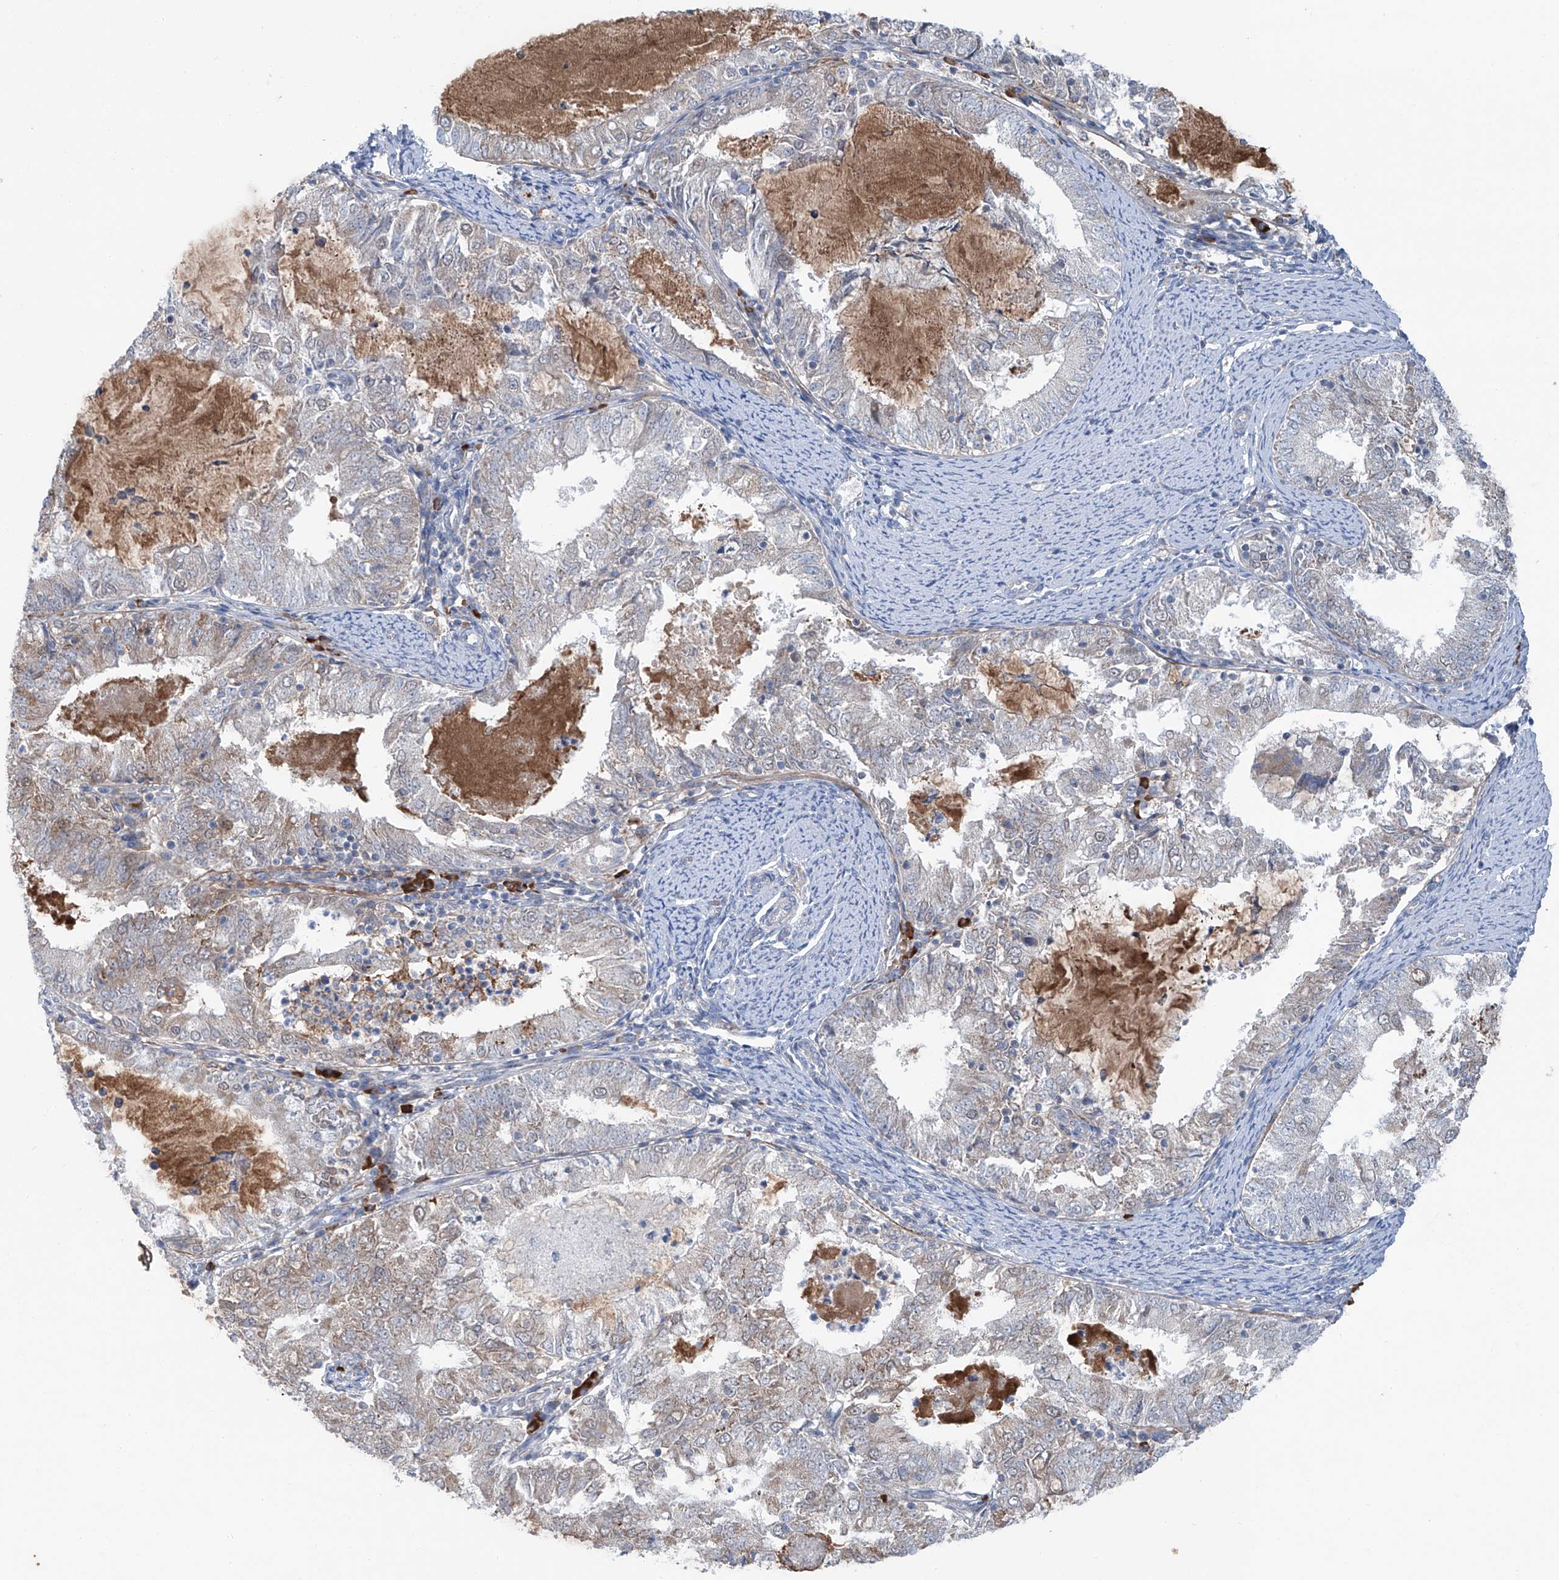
{"staining": {"intensity": "weak", "quantity": "<25%", "location": "cytoplasmic/membranous"}, "tissue": "endometrial cancer", "cell_type": "Tumor cells", "image_type": "cancer", "snomed": [{"axis": "morphology", "description": "Adenocarcinoma, NOS"}, {"axis": "topography", "description": "Endometrium"}], "caption": "Immunohistochemistry (IHC) image of endometrial cancer stained for a protein (brown), which exhibits no expression in tumor cells. Nuclei are stained in blue.", "gene": "SIX4", "patient": {"sex": "female", "age": 57}}